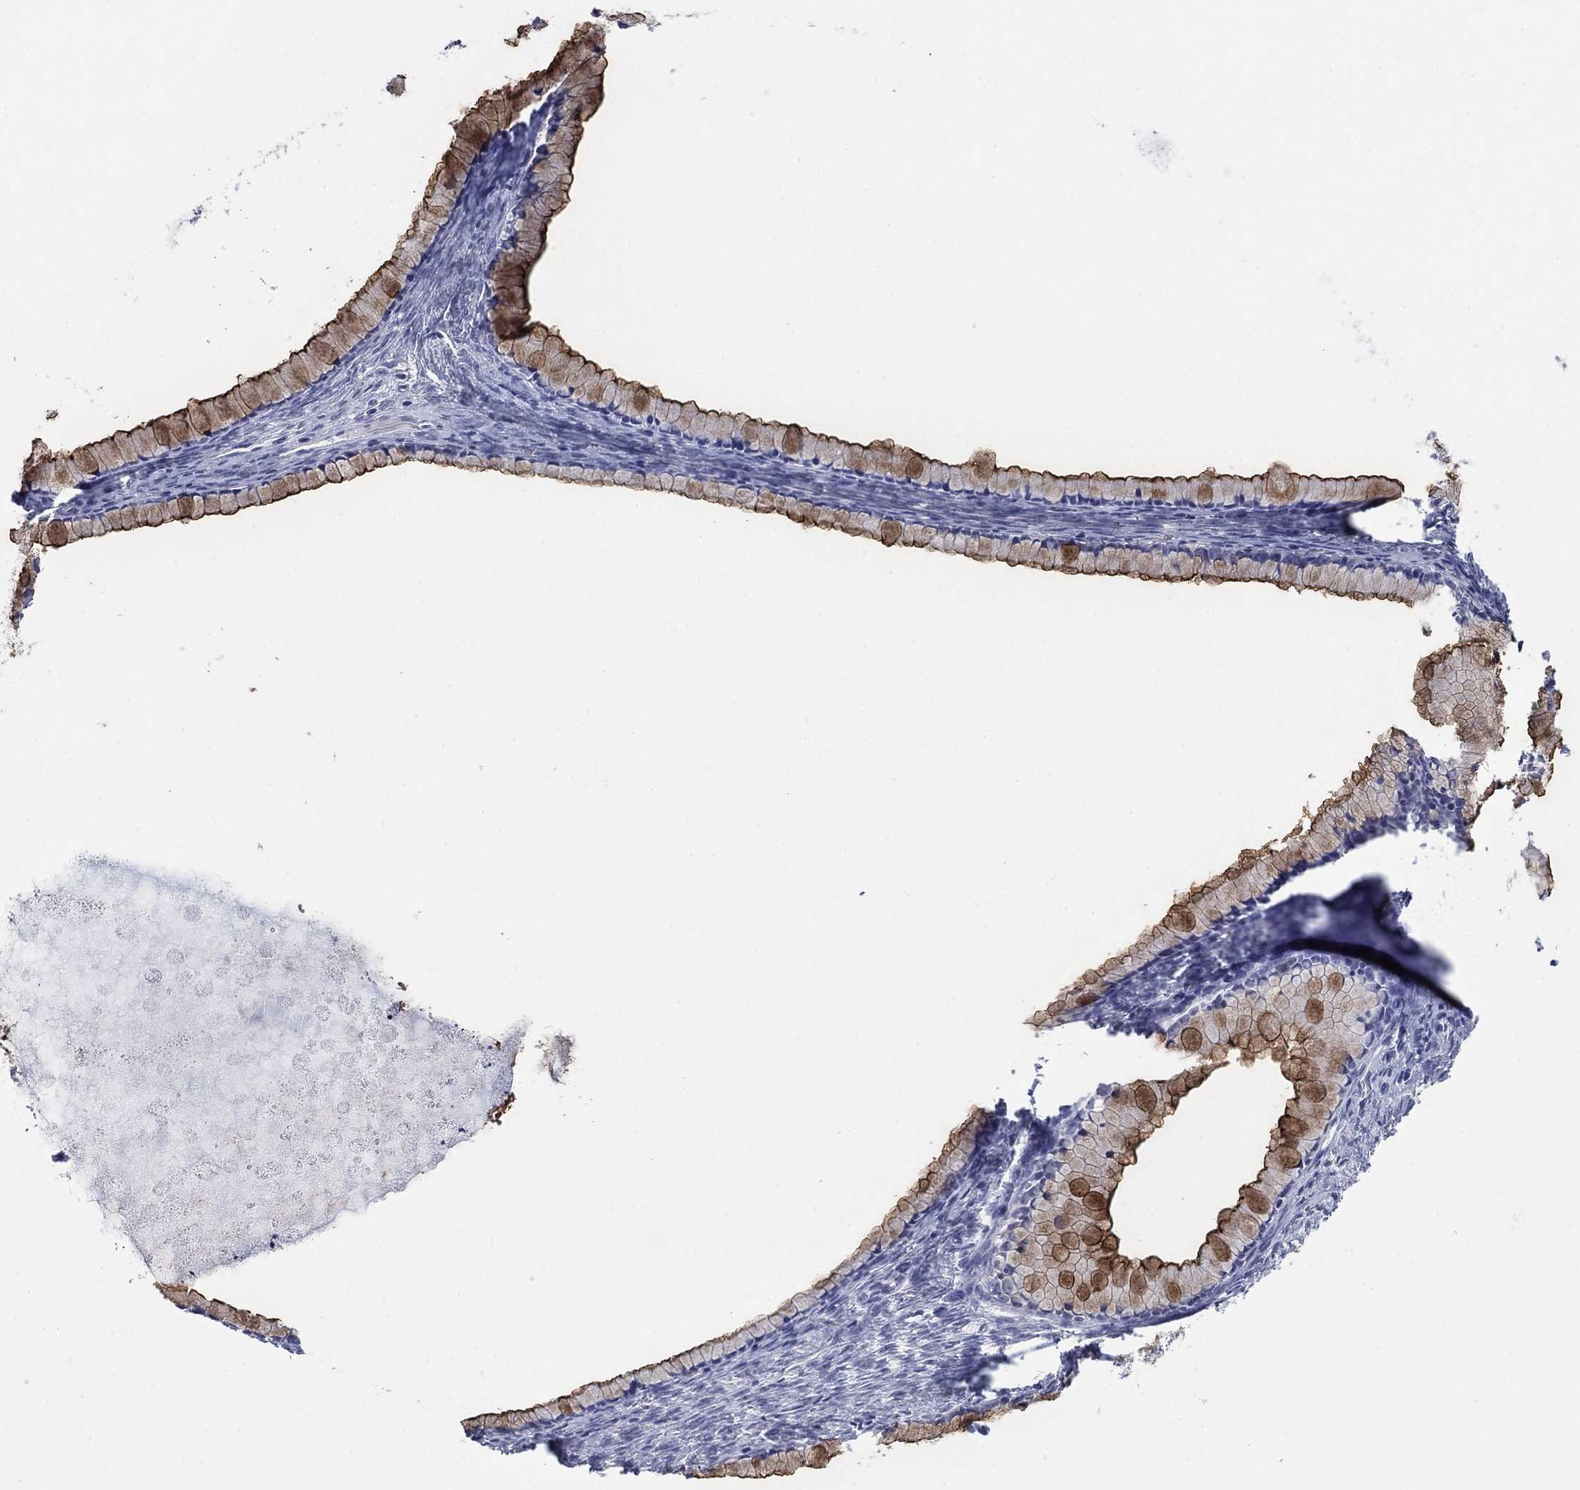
{"staining": {"intensity": "strong", "quantity": ">75%", "location": "cytoplasmic/membranous"}, "tissue": "ovarian cancer", "cell_type": "Tumor cells", "image_type": "cancer", "snomed": [{"axis": "morphology", "description": "Cystadenocarcinoma, mucinous, NOS"}, {"axis": "topography", "description": "Ovary"}], "caption": "Mucinous cystadenocarcinoma (ovarian) stained for a protein (brown) exhibits strong cytoplasmic/membranous positive staining in about >75% of tumor cells.", "gene": "FER1L6", "patient": {"sex": "female", "age": 41}}